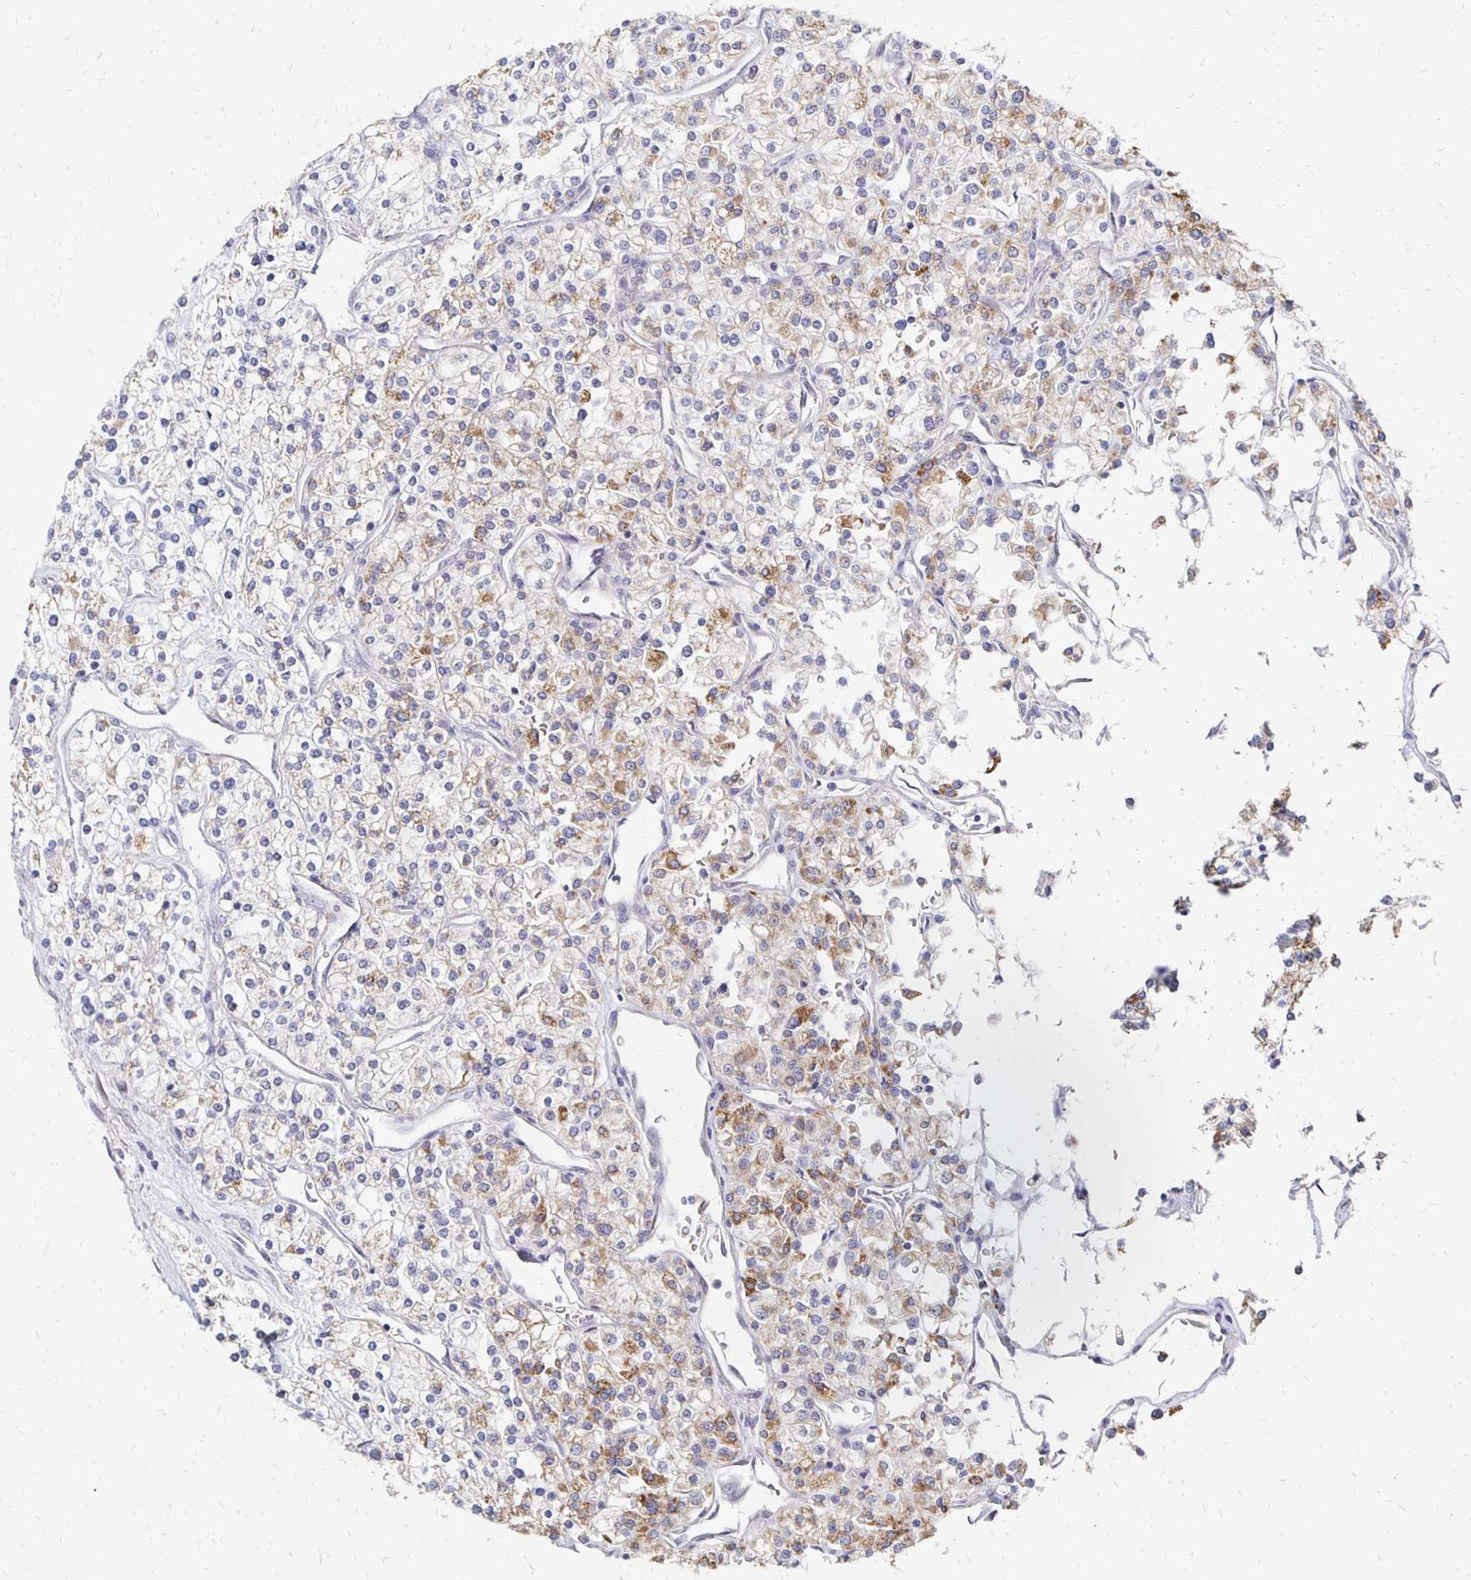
{"staining": {"intensity": "moderate", "quantity": "<25%", "location": "cytoplasmic/membranous"}, "tissue": "renal cancer", "cell_type": "Tumor cells", "image_type": "cancer", "snomed": [{"axis": "morphology", "description": "Adenocarcinoma, NOS"}, {"axis": "topography", "description": "Kidney"}], "caption": "DAB immunohistochemical staining of renal cancer (adenocarcinoma) displays moderate cytoplasmic/membranous protein expression in approximately <25% of tumor cells. Using DAB (brown) and hematoxylin (blue) stains, captured at high magnification using brightfield microscopy.", "gene": "ATOSB", "patient": {"sex": "male", "age": 80}}